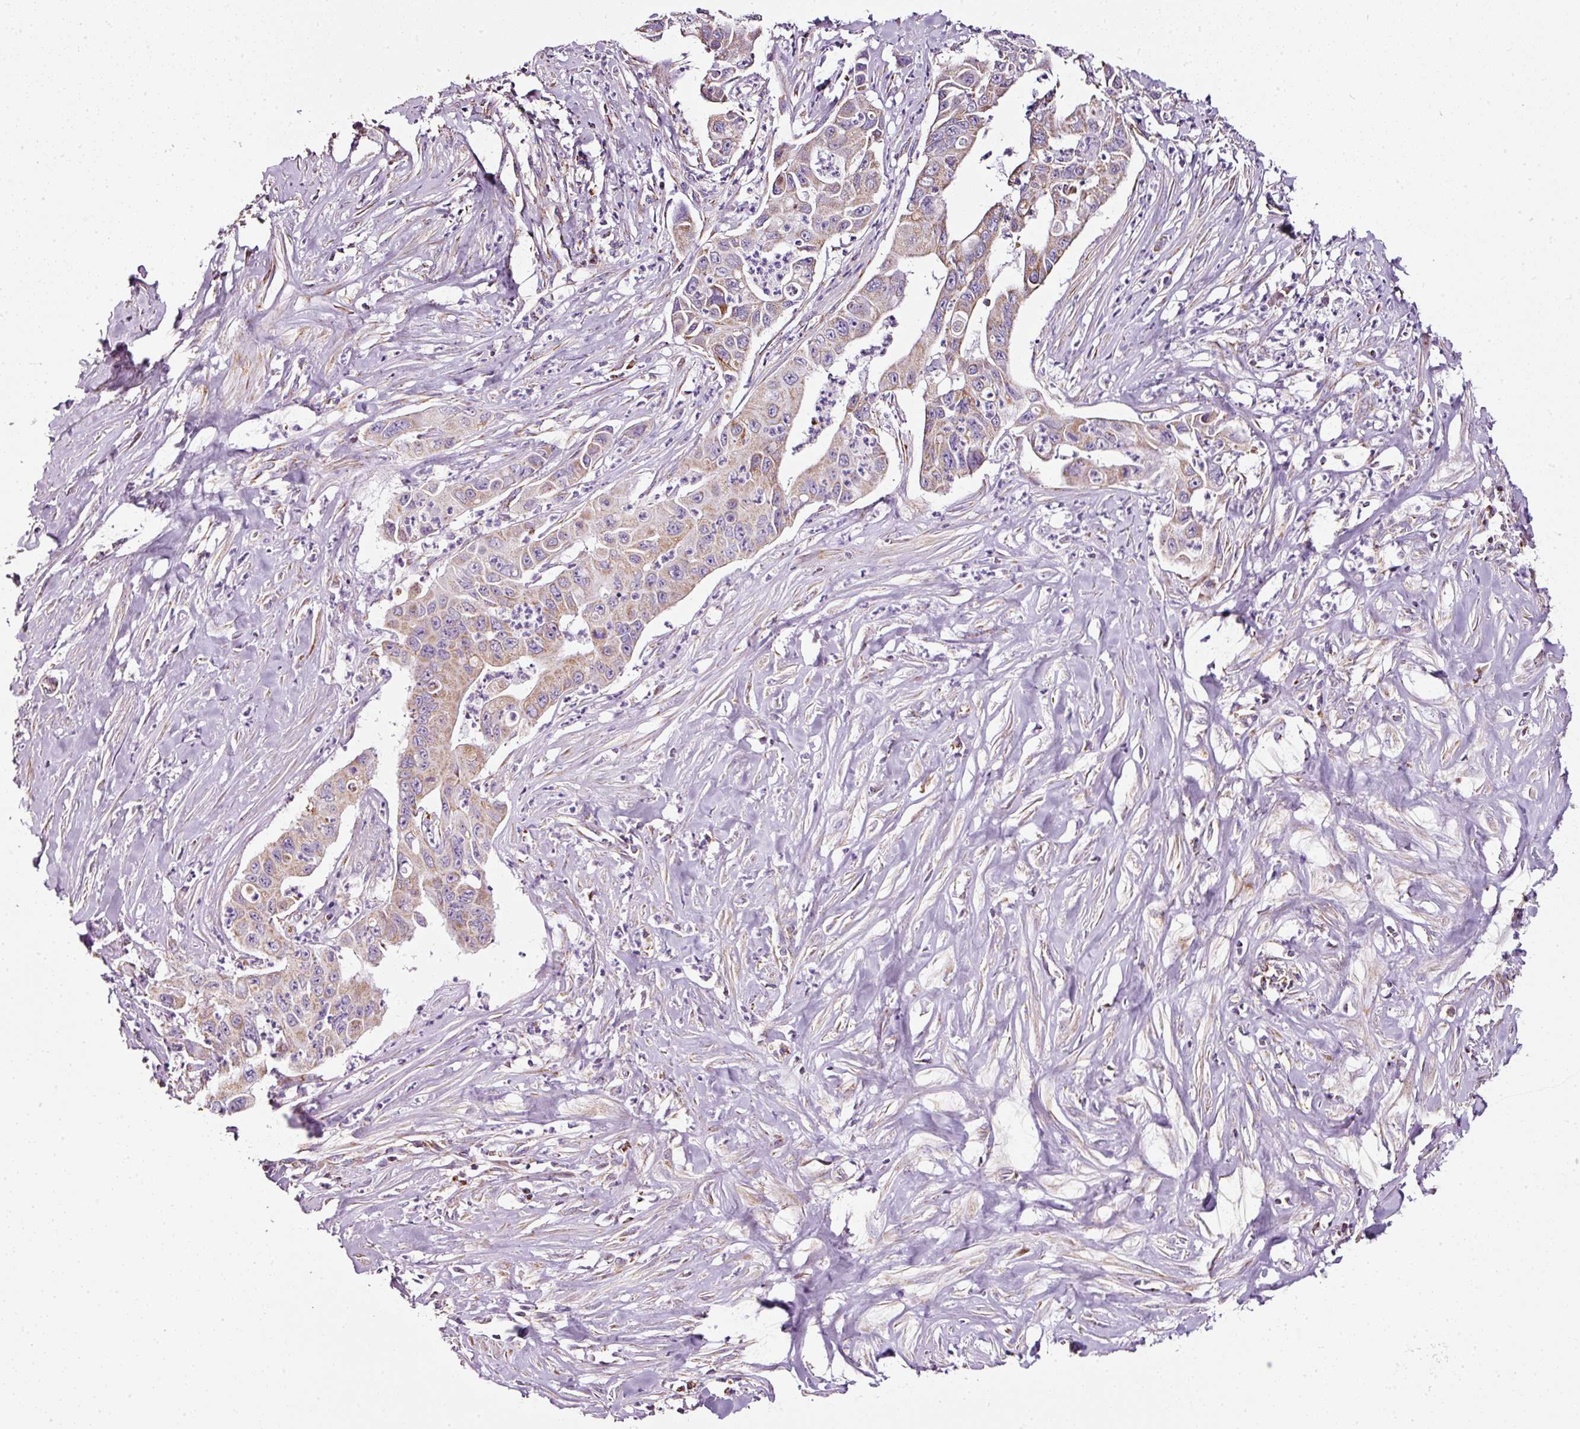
{"staining": {"intensity": "moderate", "quantity": ">75%", "location": "cytoplasmic/membranous"}, "tissue": "pancreatic cancer", "cell_type": "Tumor cells", "image_type": "cancer", "snomed": [{"axis": "morphology", "description": "Adenocarcinoma, NOS"}, {"axis": "topography", "description": "Pancreas"}], "caption": "This micrograph displays IHC staining of human pancreatic adenocarcinoma, with medium moderate cytoplasmic/membranous positivity in about >75% of tumor cells.", "gene": "SDHA", "patient": {"sex": "male", "age": 73}}